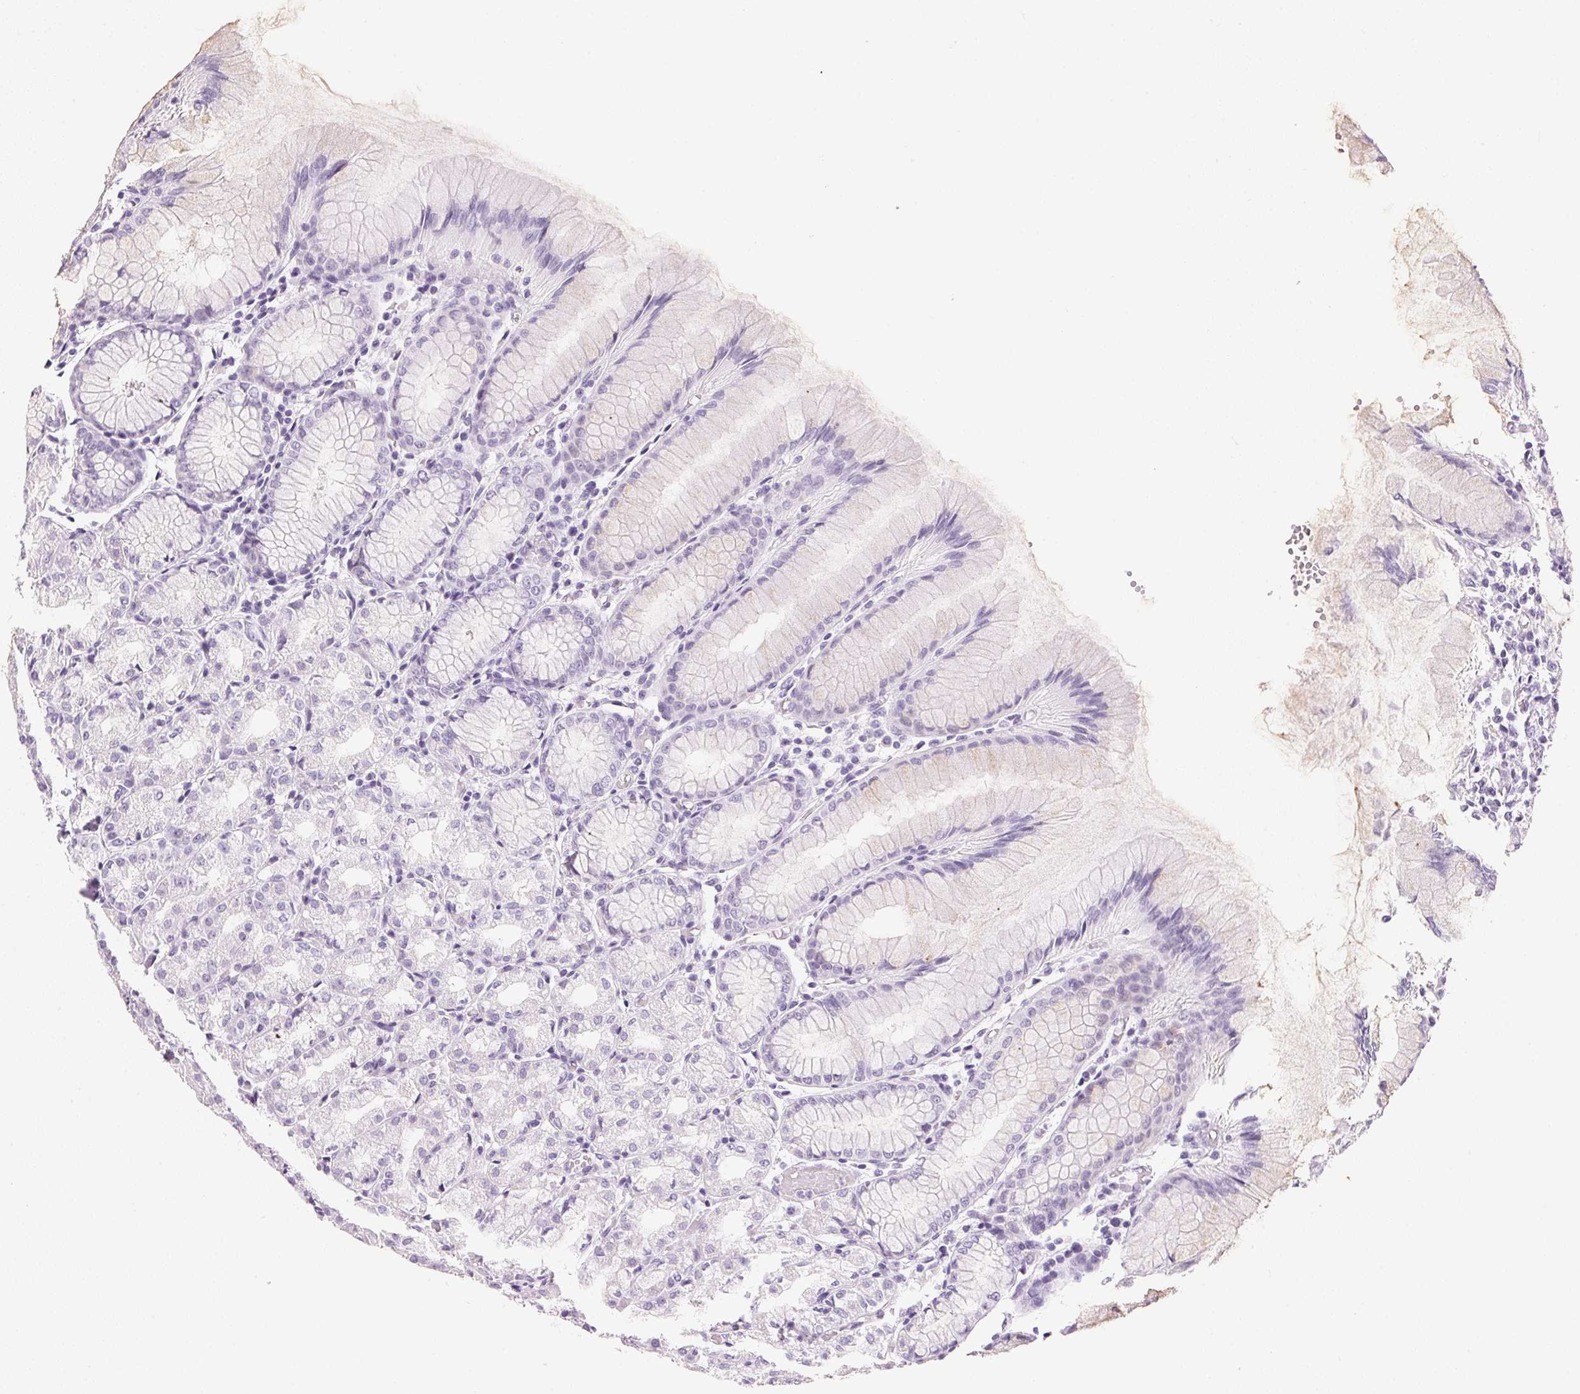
{"staining": {"intensity": "negative", "quantity": "none", "location": "none"}, "tissue": "stomach", "cell_type": "Glandular cells", "image_type": "normal", "snomed": [{"axis": "morphology", "description": "Normal tissue, NOS"}, {"axis": "topography", "description": "Stomach"}], "caption": "Image shows no protein expression in glandular cells of benign stomach. (DAB immunohistochemistry (IHC) with hematoxylin counter stain).", "gene": "IGFBP1", "patient": {"sex": "female", "age": 57}}